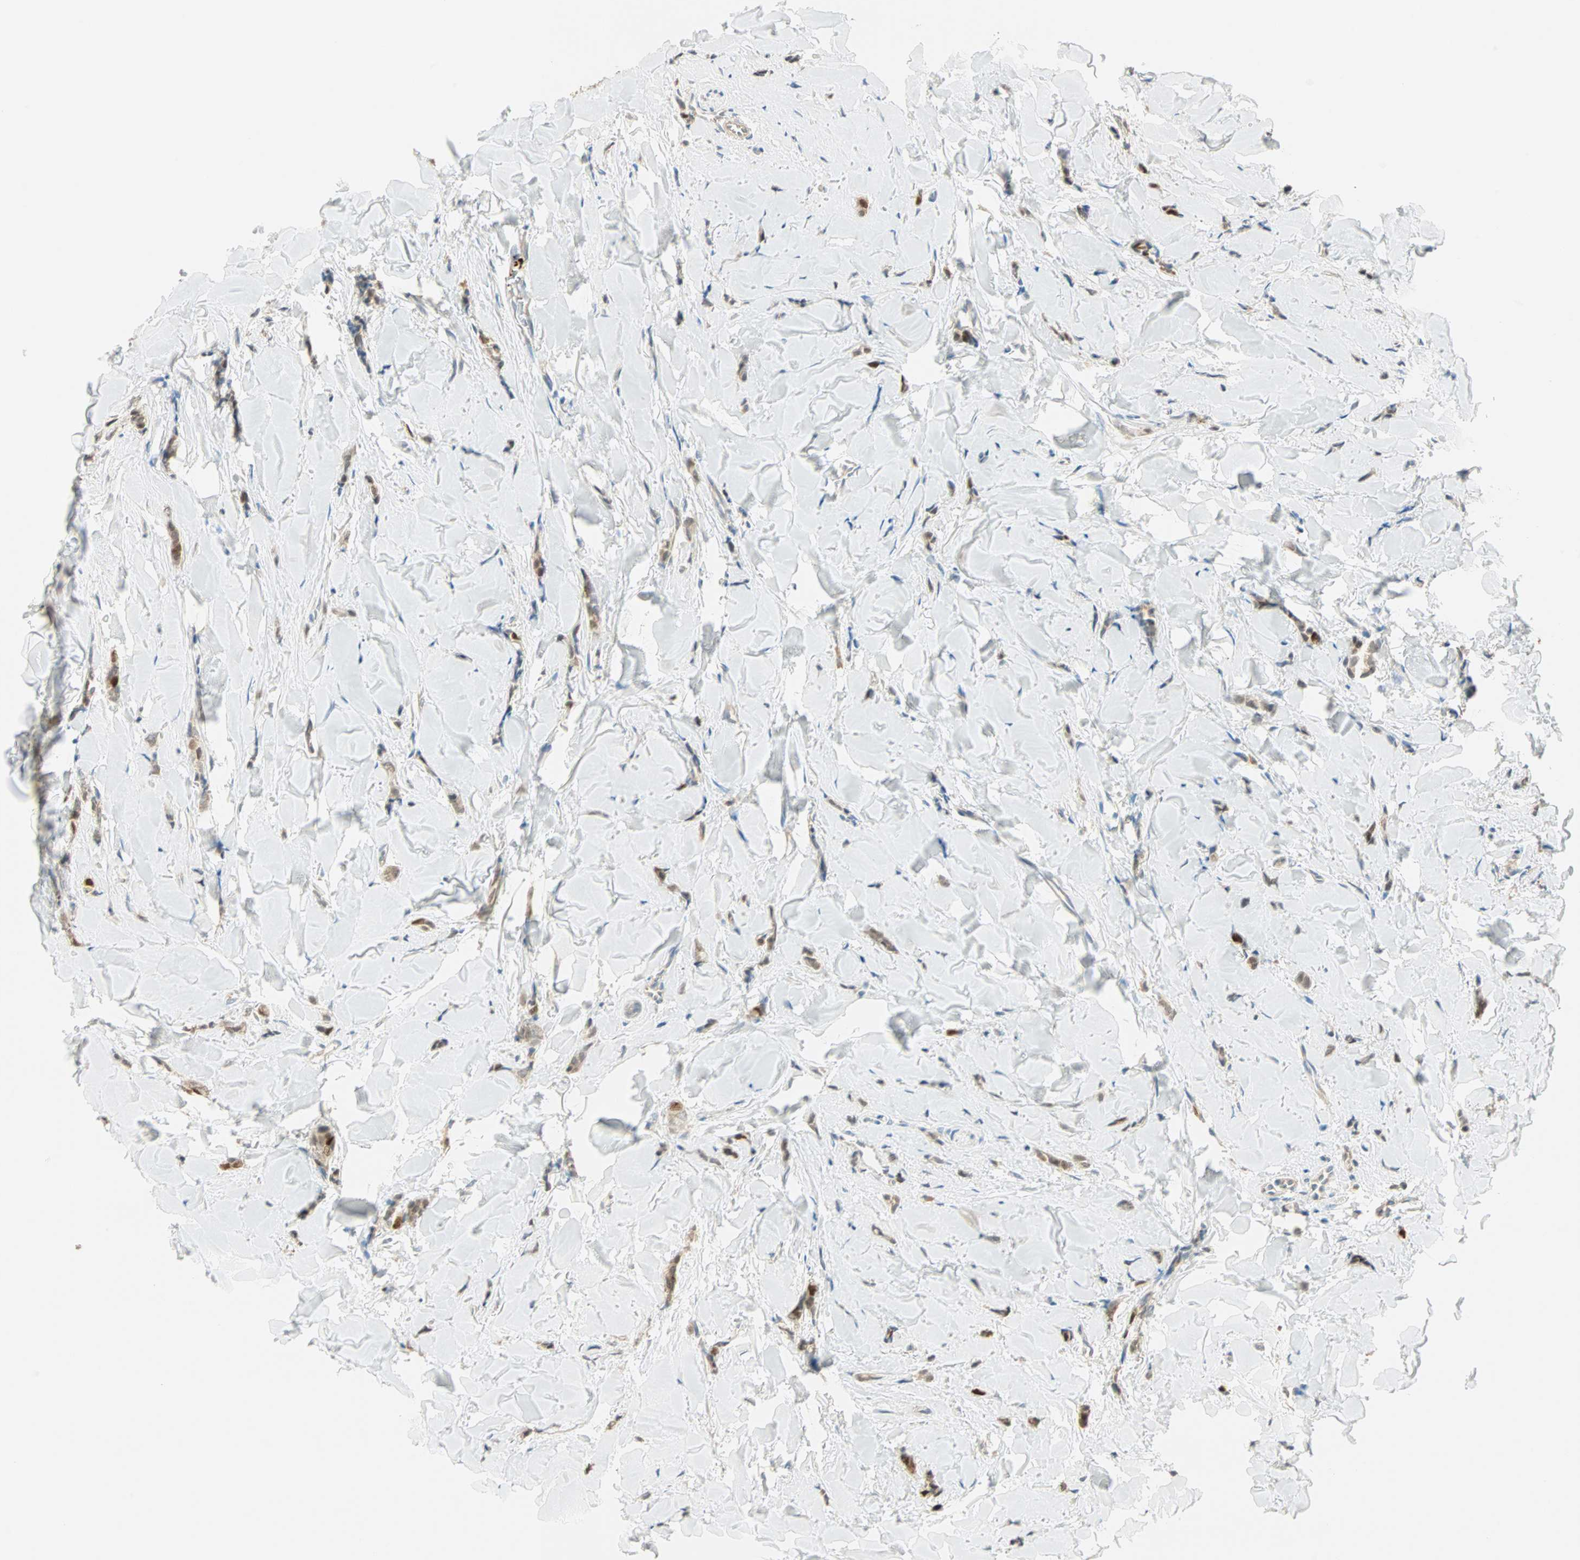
{"staining": {"intensity": "weak", "quantity": ">75%", "location": "cytoplasmic/membranous"}, "tissue": "breast cancer", "cell_type": "Tumor cells", "image_type": "cancer", "snomed": [{"axis": "morphology", "description": "Lobular carcinoma"}, {"axis": "topography", "description": "Skin"}, {"axis": "topography", "description": "Breast"}], "caption": "Breast cancer stained with a protein marker reveals weak staining in tumor cells.", "gene": "RAD18", "patient": {"sex": "female", "age": 46}}